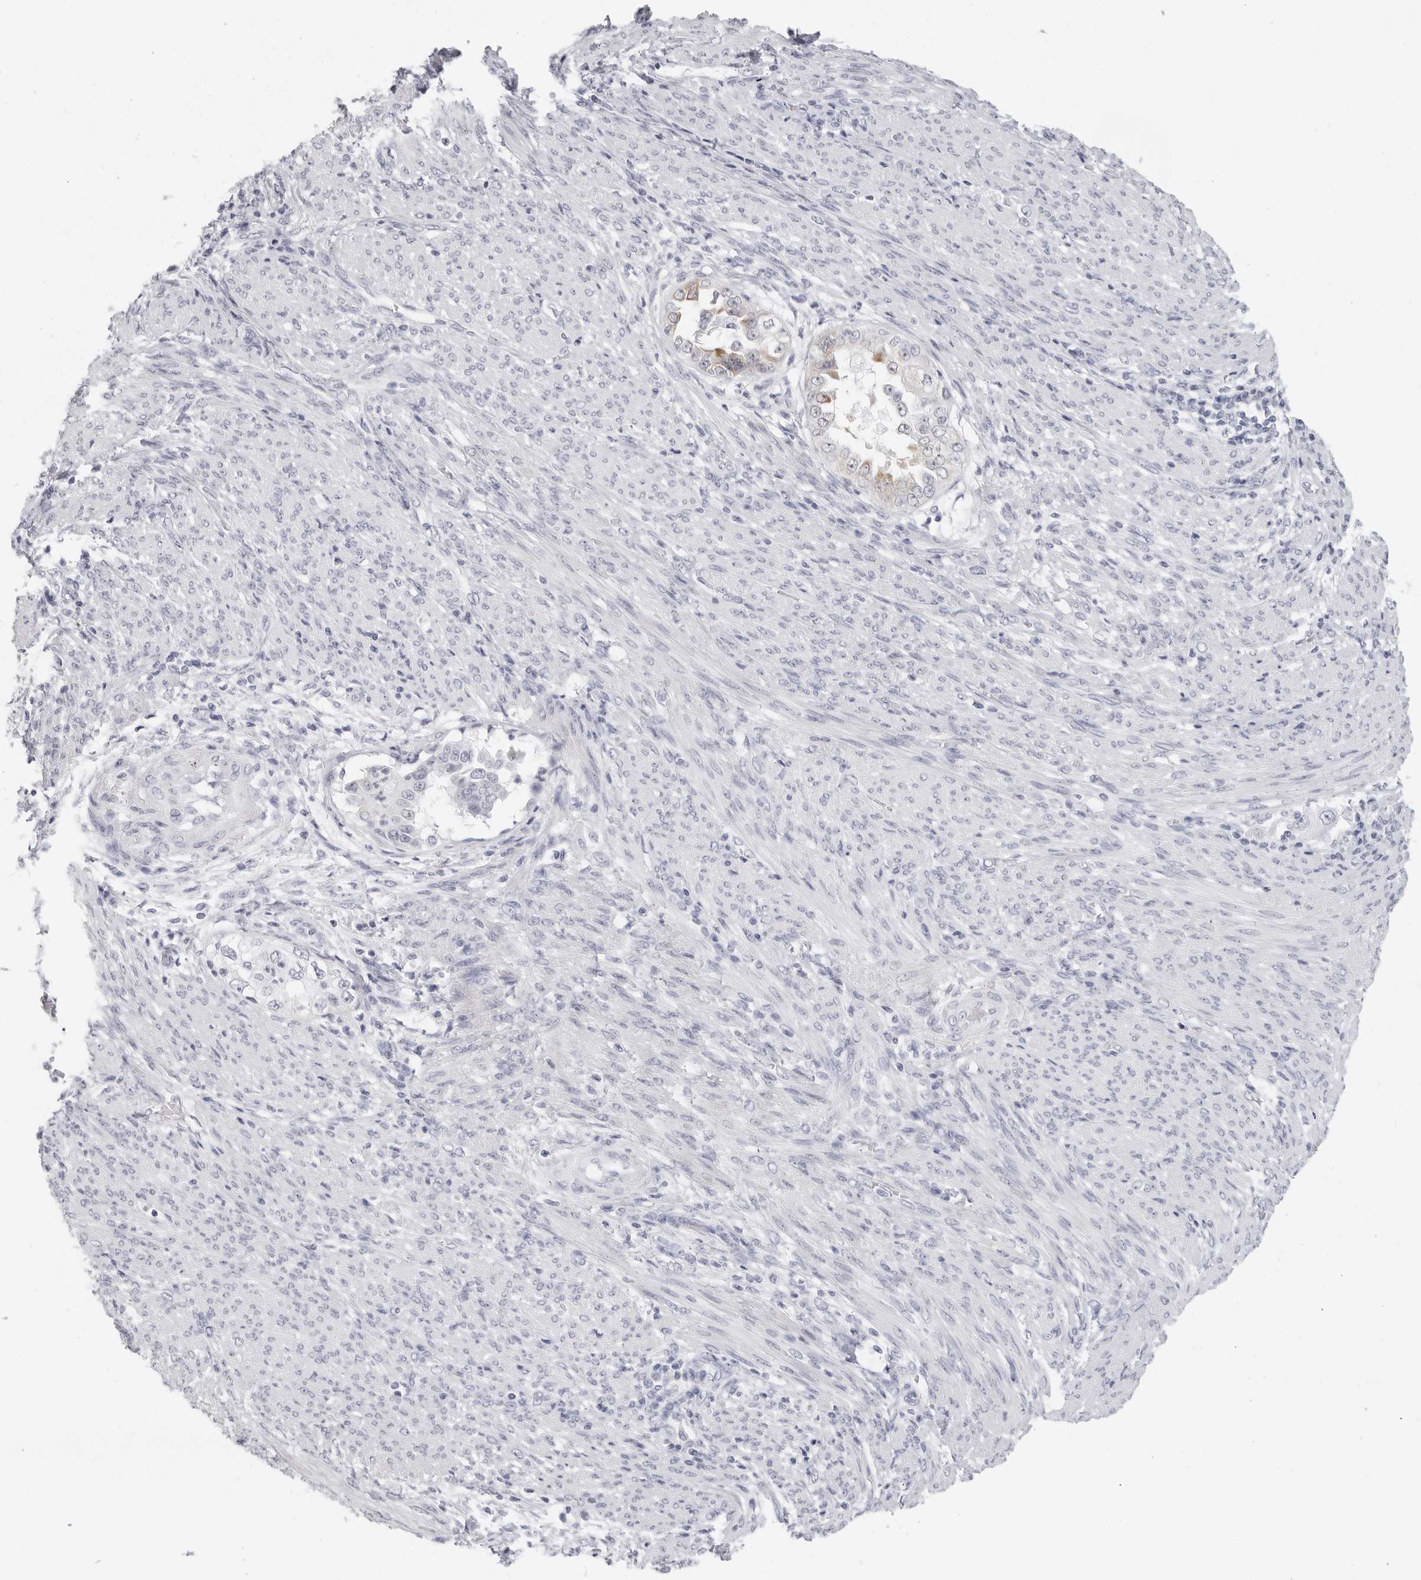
{"staining": {"intensity": "negative", "quantity": "none", "location": "none"}, "tissue": "endometrial cancer", "cell_type": "Tumor cells", "image_type": "cancer", "snomed": [{"axis": "morphology", "description": "Adenocarcinoma, NOS"}, {"axis": "topography", "description": "Endometrium"}], "caption": "Human endometrial adenocarcinoma stained for a protein using immunohistochemistry (IHC) reveals no expression in tumor cells.", "gene": "AGMAT", "patient": {"sex": "female", "age": 85}}